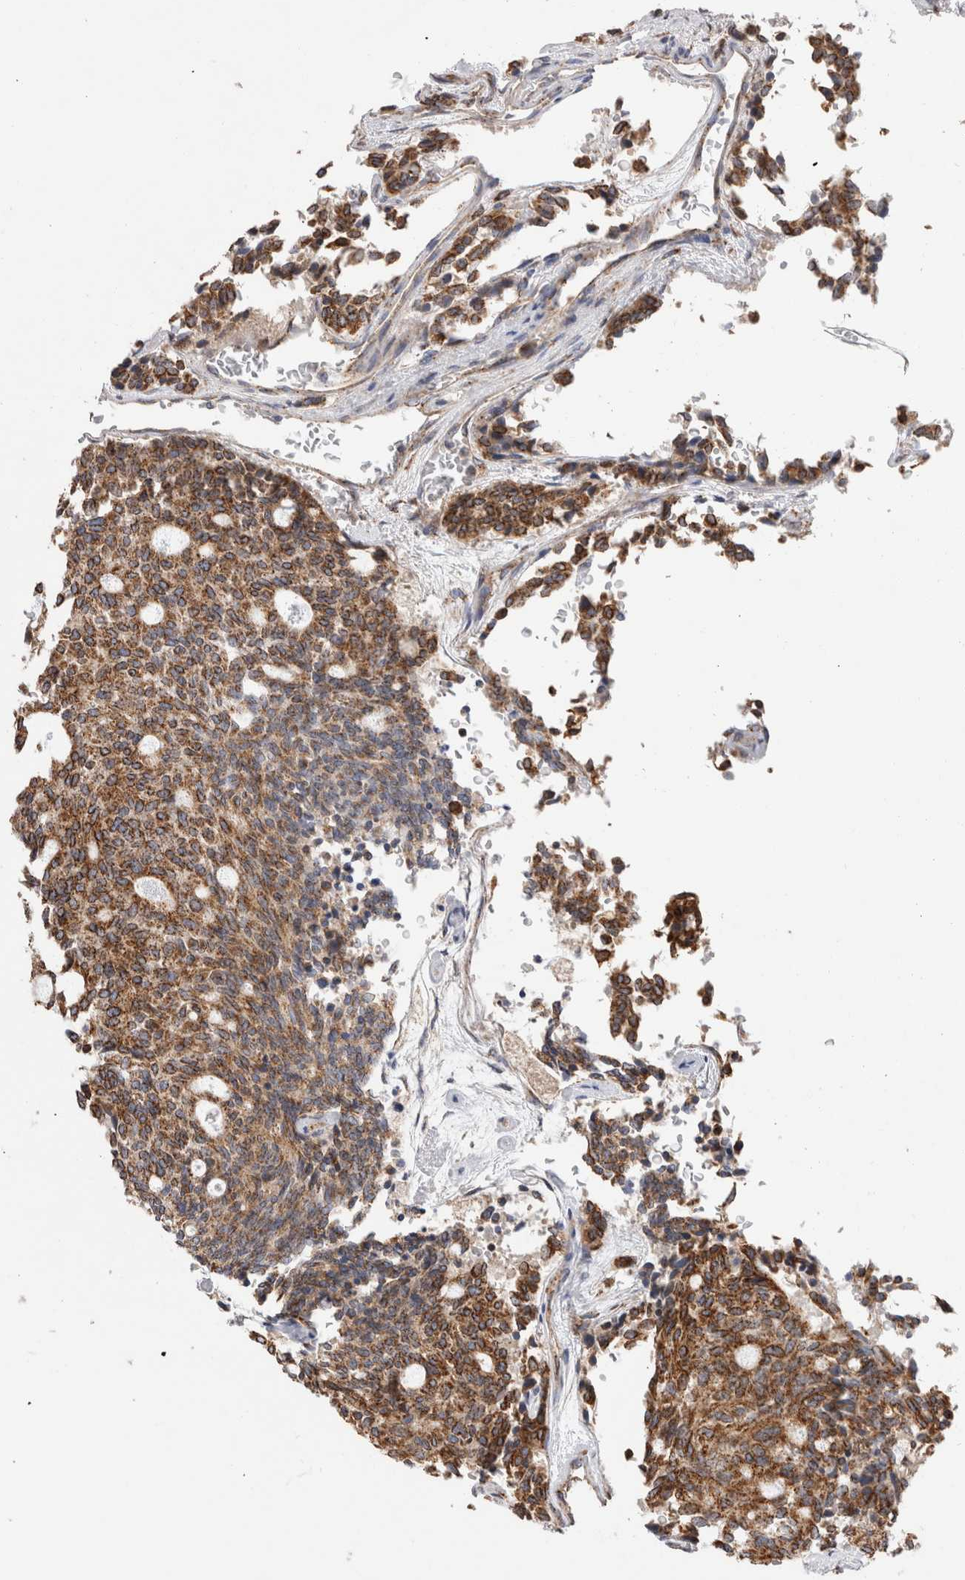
{"staining": {"intensity": "moderate", "quantity": ">75%", "location": "cytoplasmic/membranous"}, "tissue": "carcinoid", "cell_type": "Tumor cells", "image_type": "cancer", "snomed": [{"axis": "morphology", "description": "Carcinoid, malignant, NOS"}, {"axis": "topography", "description": "Pancreas"}], "caption": "Tumor cells exhibit medium levels of moderate cytoplasmic/membranous positivity in approximately >75% of cells in malignant carcinoid. (DAB IHC, brown staining for protein, blue staining for nuclei).", "gene": "IARS2", "patient": {"sex": "female", "age": 54}}